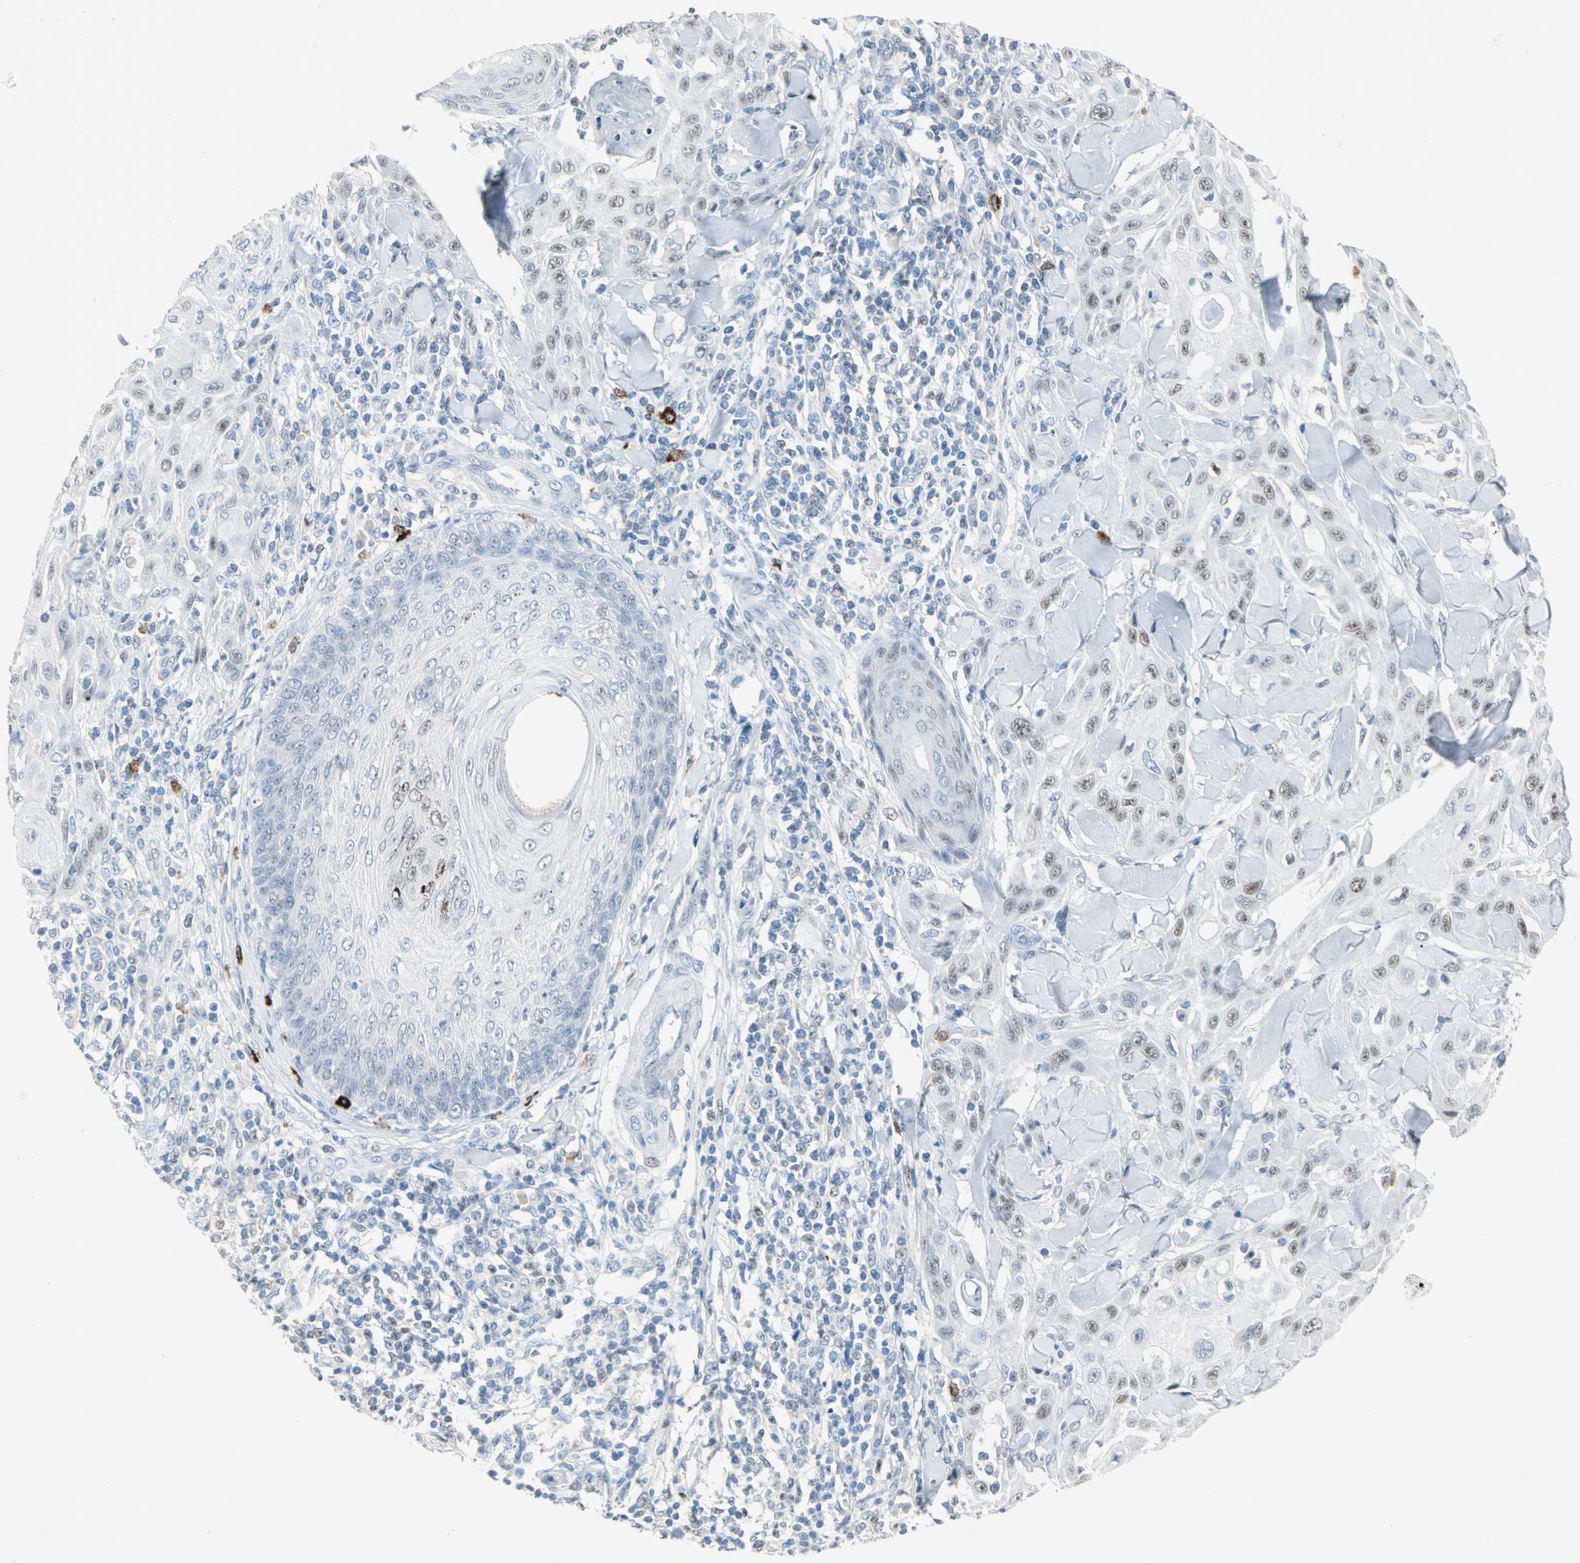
{"staining": {"intensity": "weak", "quantity": "25%-75%", "location": "nuclear"}, "tissue": "skin cancer", "cell_type": "Tumor cells", "image_type": "cancer", "snomed": [{"axis": "morphology", "description": "Squamous cell carcinoma, NOS"}, {"axis": "topography", "description": "Skin"}], "caption": "A micrograph of human skin cancer (squamous cell carcinoma) stained for a protein reveals weak nuclear brown staining in tumor cells.", "gene": "NAB2", "patient": {"sex": "male", "age": 24}}